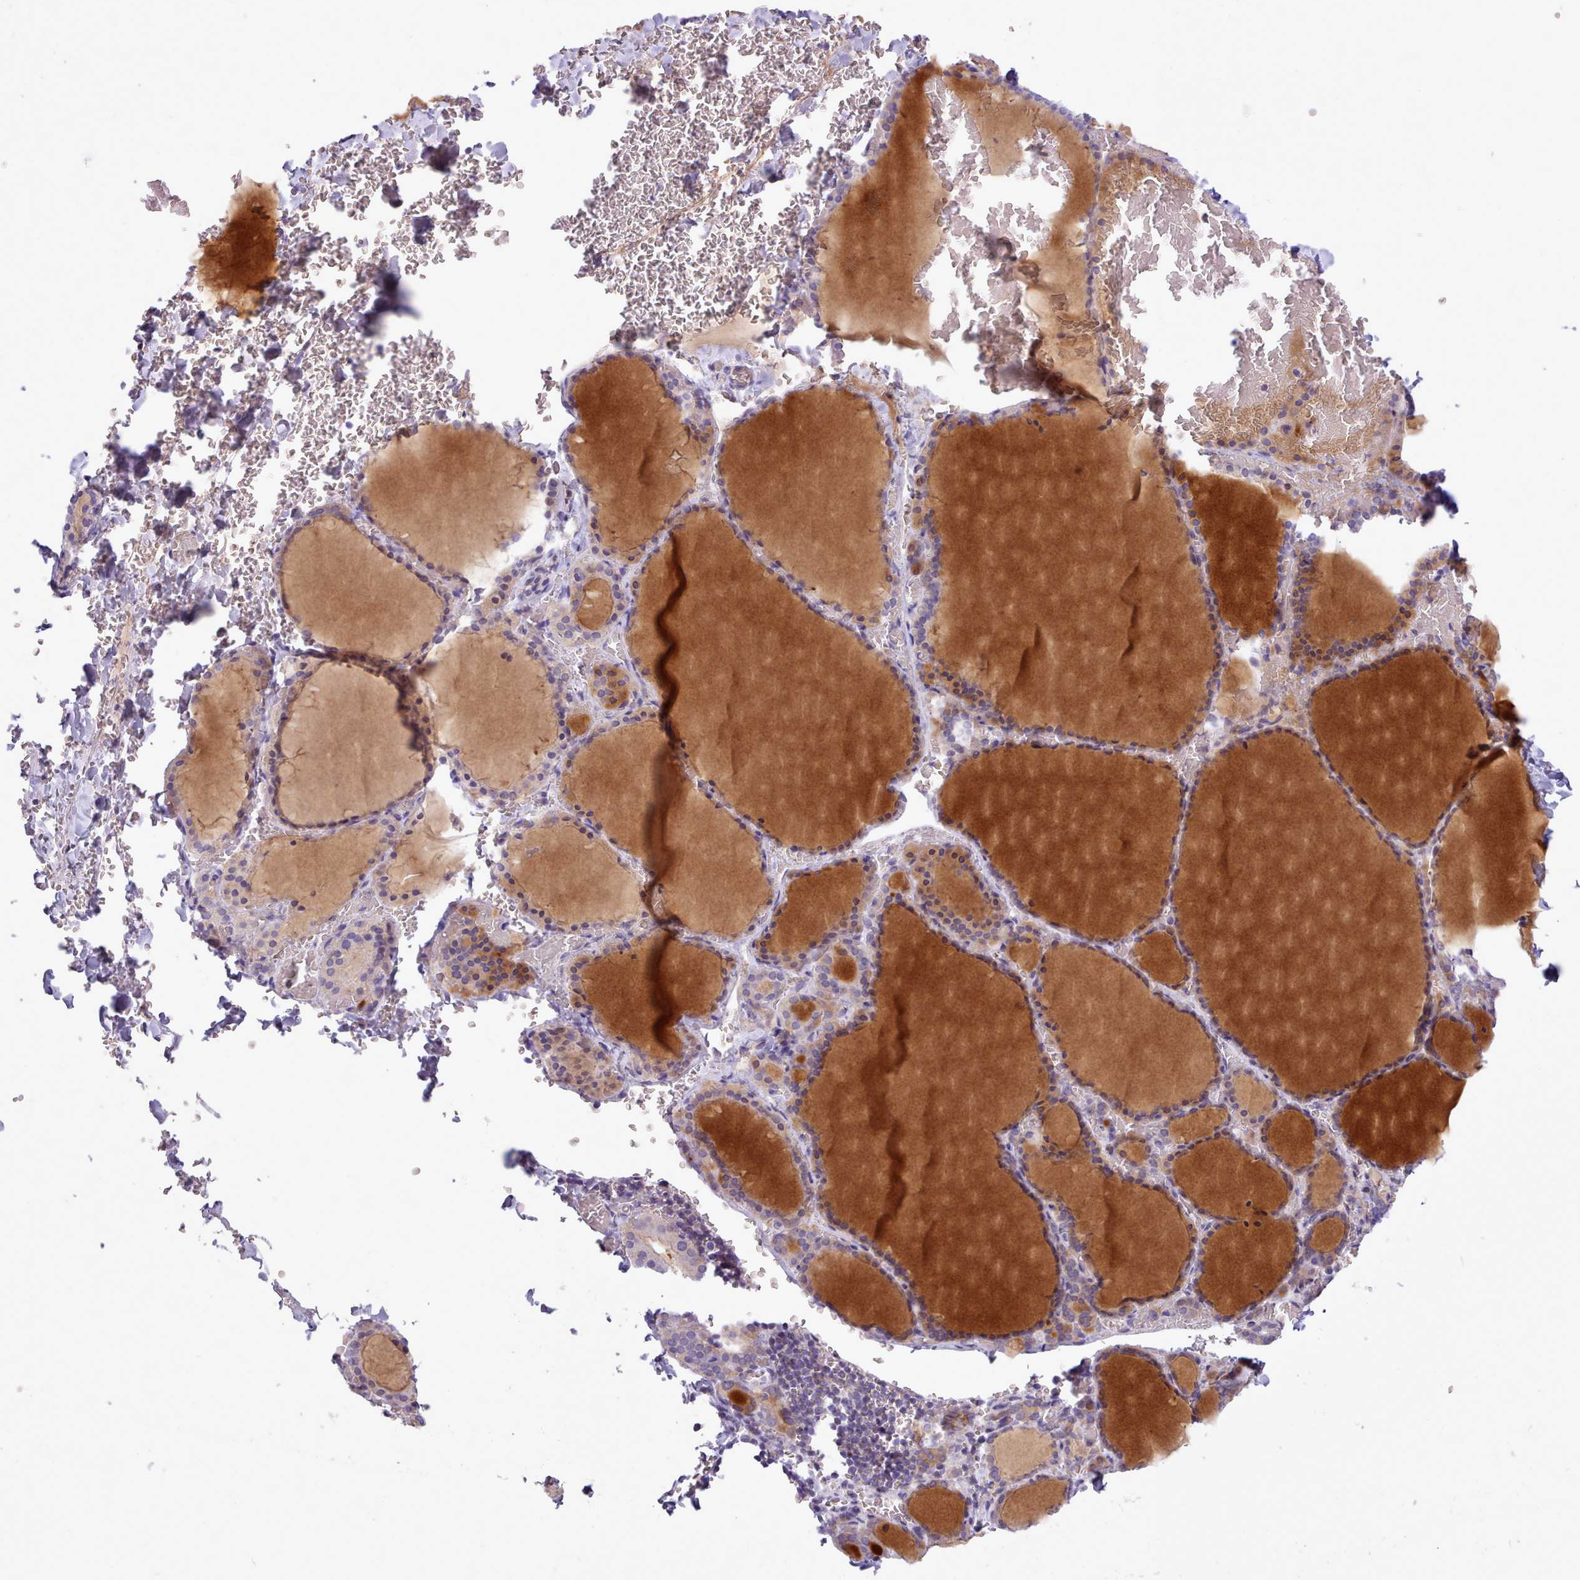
{"staining": {"intensity": "weak", "quantity": "25%-75%", "location": "cytoplasmic/membranous"}, "tissue": "thyroid gland", "cell_type": "Glandular cells", "image_type": "normal", "snomed": [{"axis": "morphology", "description": "Normal tissue, NOS"}, {"axis": "topography", "description": "Thyroid gland"}], "caption": "Benign thyroid gland displays weak cytoplasmic/membranous staining in about 25%-75% of glandular cells, visualized by immunohistochemistry.", "gene": "CYP2A13", "patient": {"sex": "female", "age": 39}}